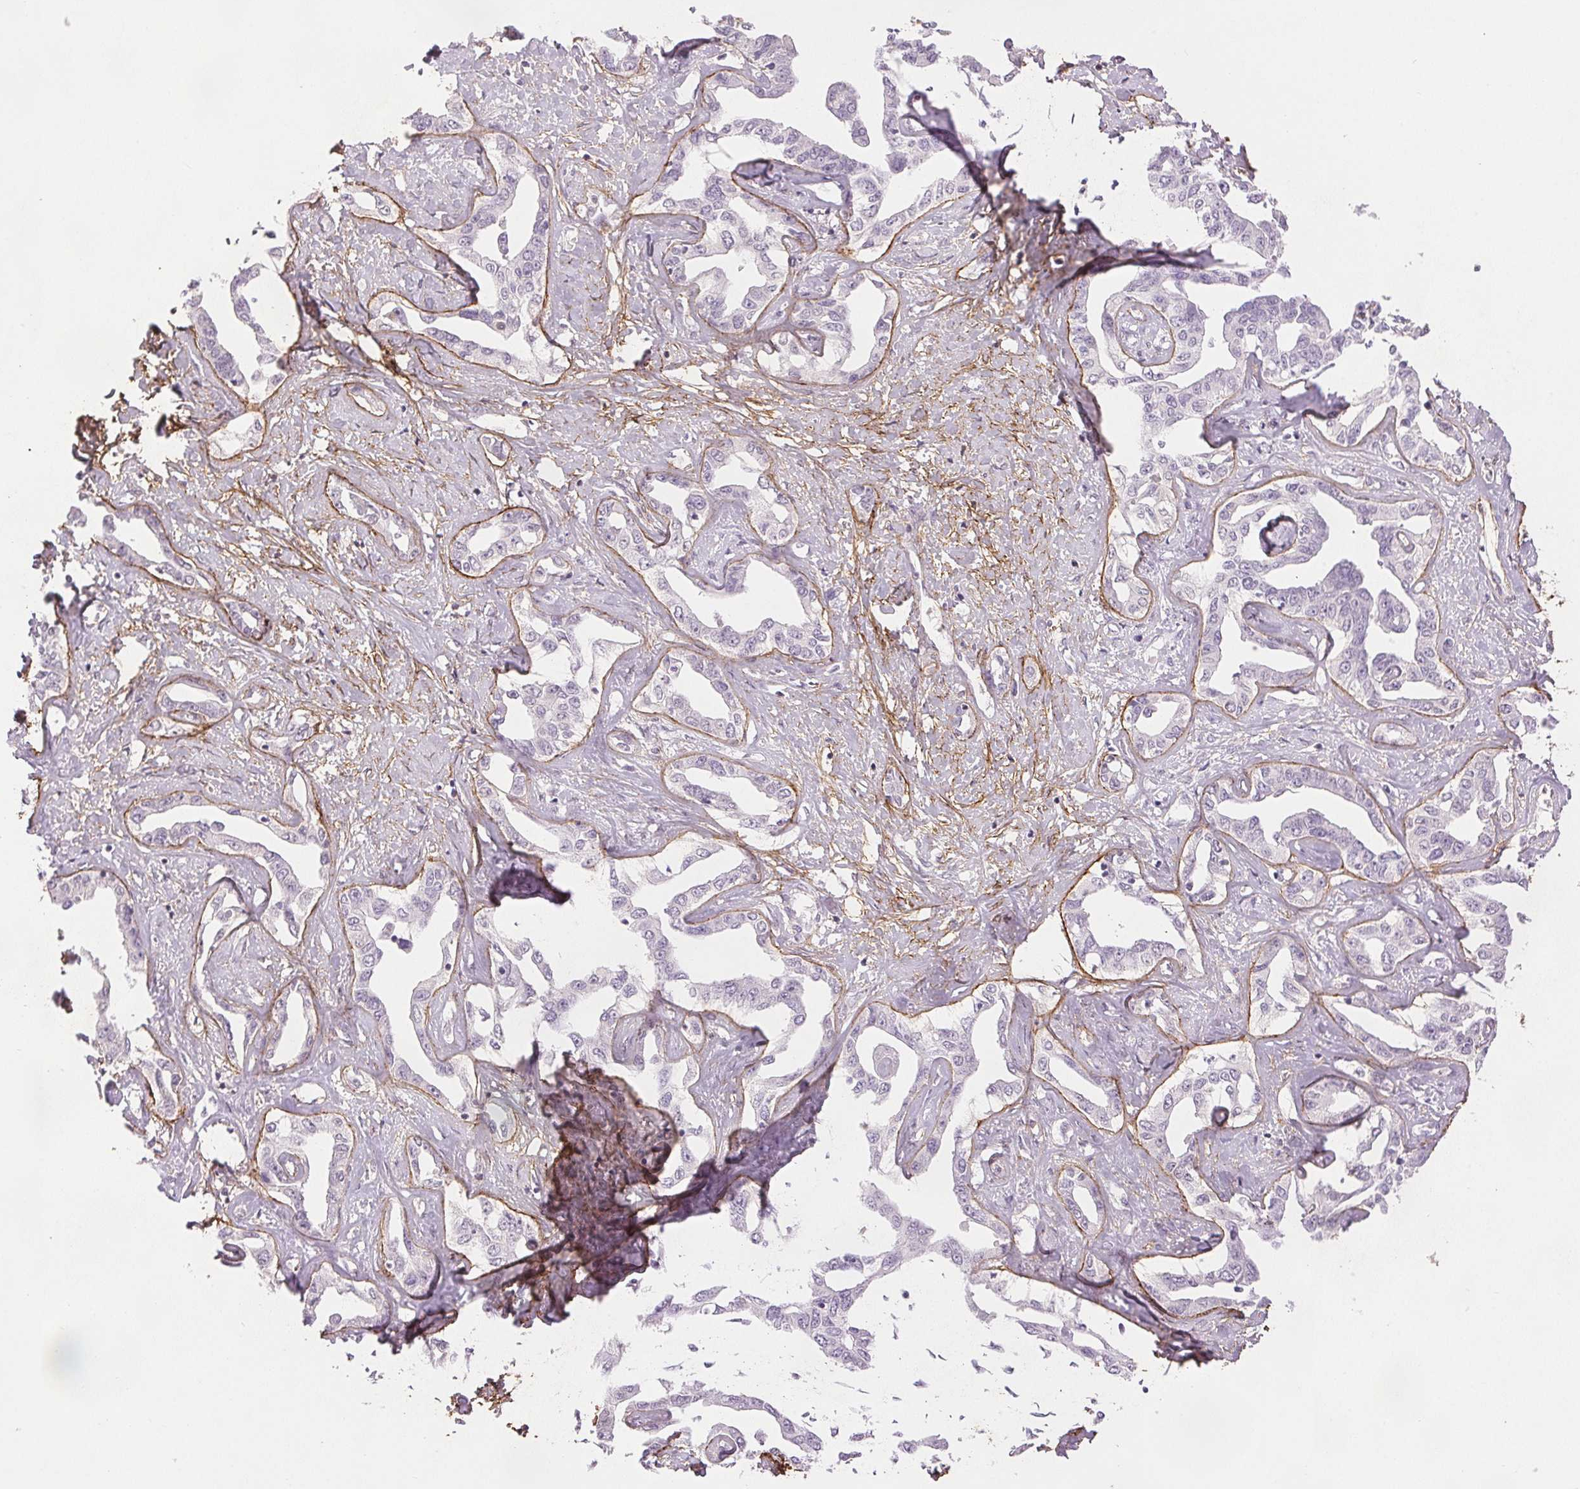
{"staining": {"intensity": "negative", "quantity": "none", "location": "none"}, "tissue": "liver cancer", "cell_type": "Tumor cells", "image_type": "cancer", "snomed": [{"axis": "morphology", "description": "Cholangiocarcinoma"}, {"axis": "topography", "description": "Liver"}], "caption": "There is no significant staining in tumor cells of liver cancer (cholangiocarcinoma). (Brightfield microscopy of DAB (3,3'-diaminobenzidine) immunohistochemistry (IHC) at high magnification).", "gene": "FBN1", "patient": {"sex": "male", "age": 59}}